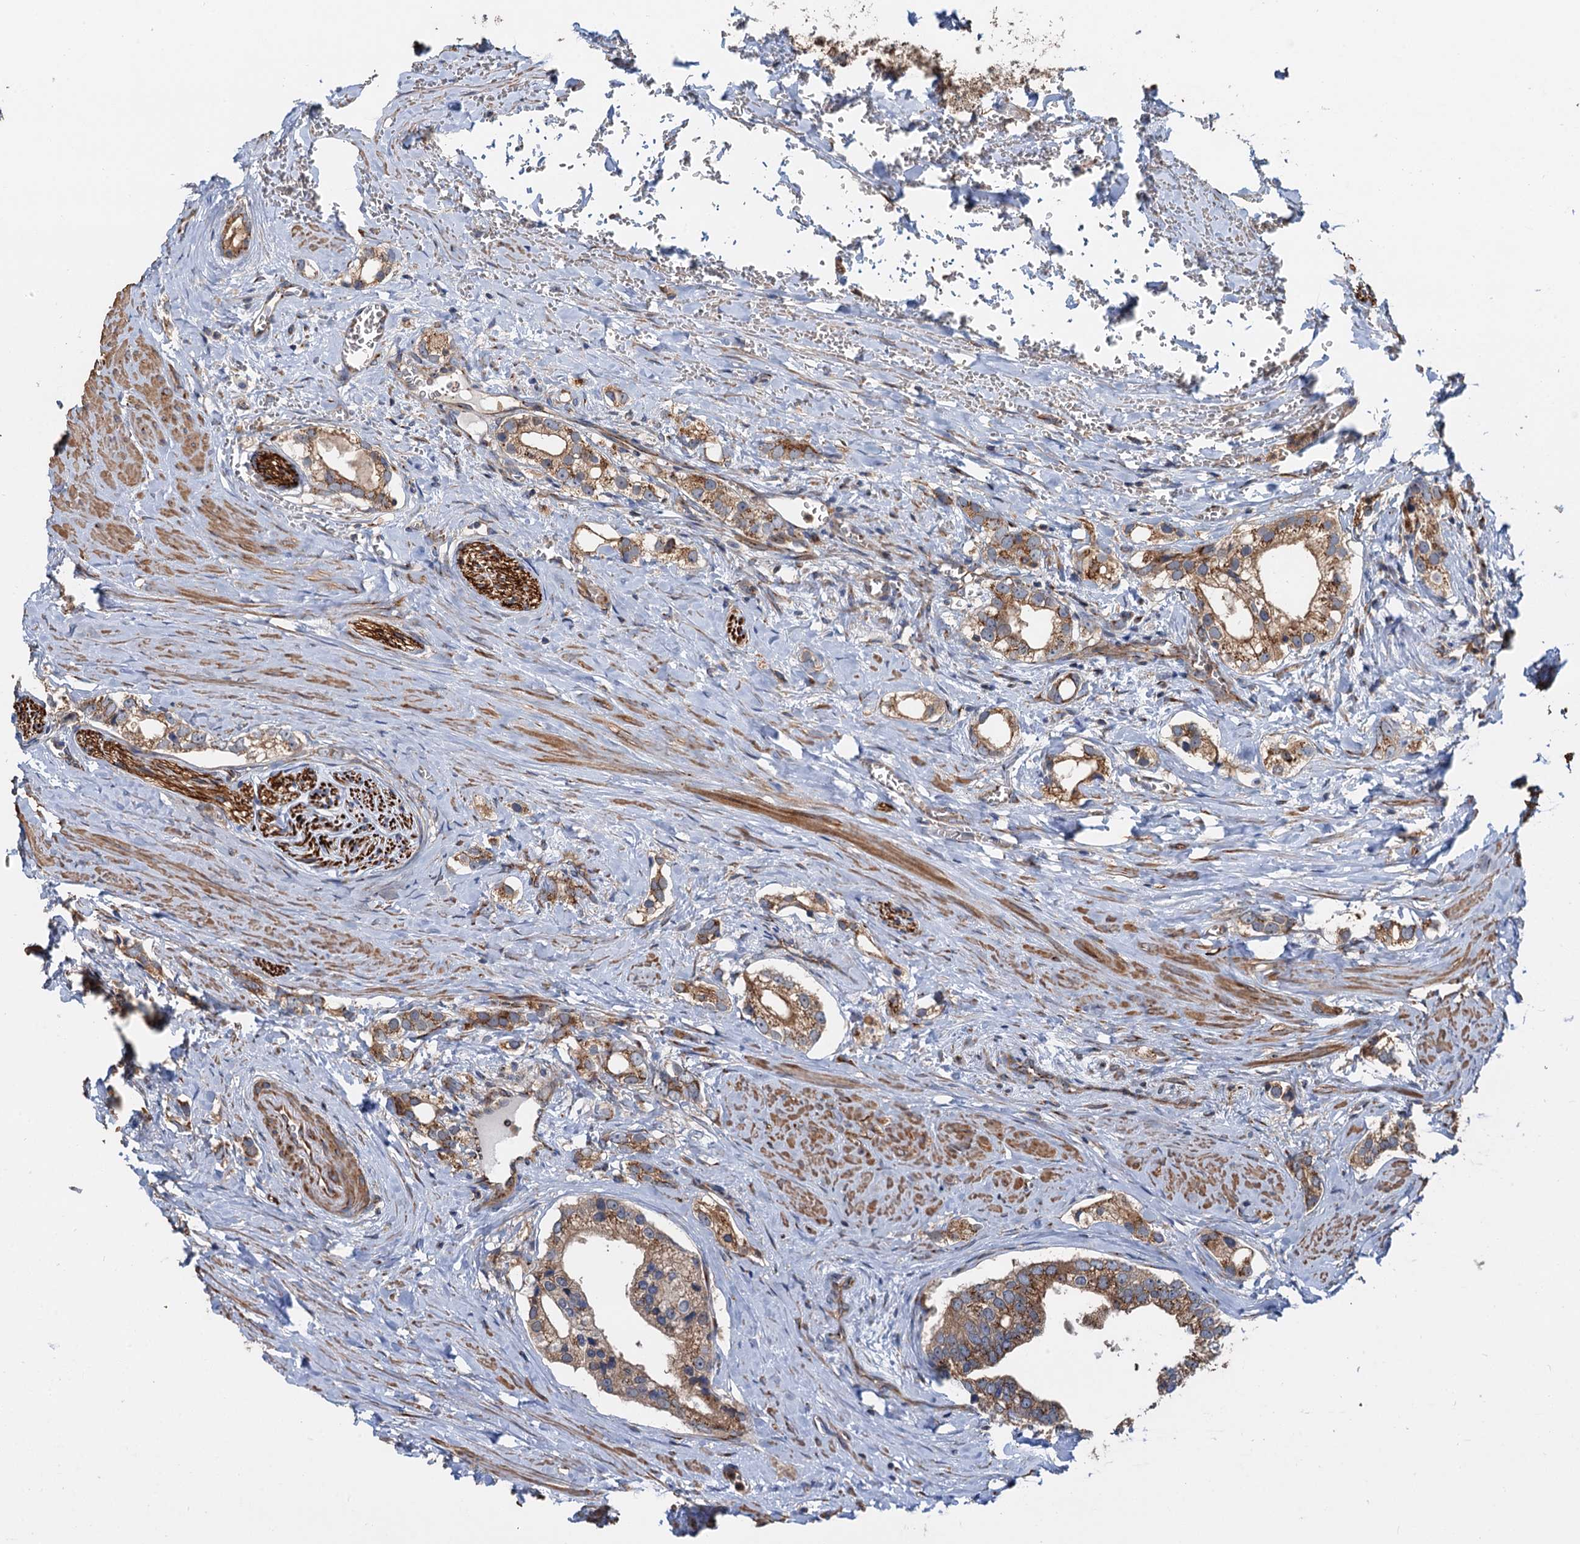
{"staining": {"intensity": "moderate", "quantity": ">75%", "location": "cytoplasmic/membranous"}, "tissue": "prostate cancer", "cell_type": "Tumor cells", "image_type": "cancer", "snomed": [{"axis": "morphology", "description": "Adenocarcinoma, High grade"}, {"axis": "topography", "description": "Prostate"}], "caption": "This is a histology image of IHC staining of prostate high-grade adenocarcinoma, which shows moderate expression in the cytoplasmic/membranous of tumor cells.", "gene": "ANKRD26", "patient": {"sex": "male", "age": 66}}